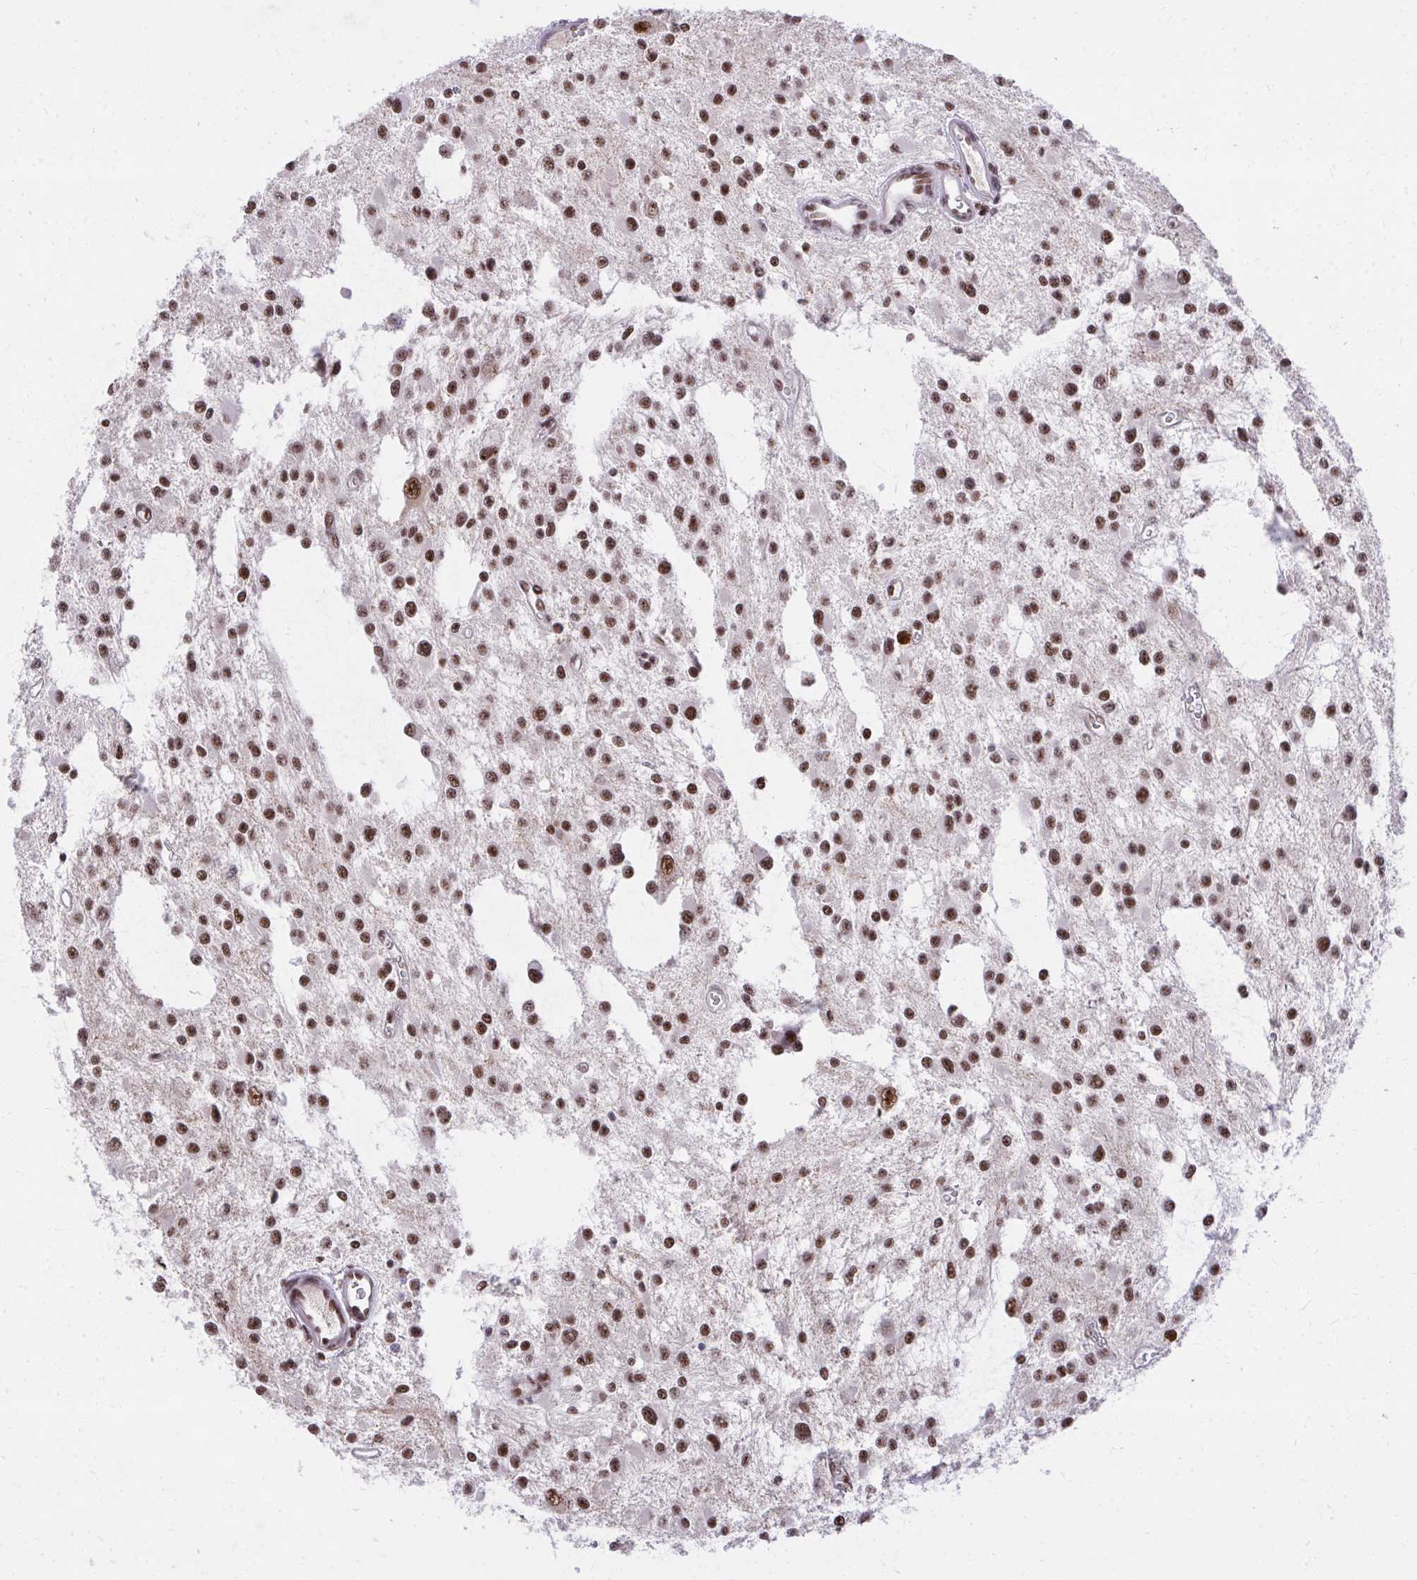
{"staining": {"intensity": "moderate", "quantity": ">75%", "location": "nuclear"}, "tissue": "glioma", "cell_type": "Tumor cells", "image_type": "cancer", "snomed": [{"axis": "morphology", "description": "Glioma, malignant, Low grade"}, {"axis": "topography", "description": "Brain"}], "caption": "Immunohistochemical staining of malignant low-grade glioma shows moderate nuclear protein positivity in about >75% of tumor cells.", "gene": "SYNE4", "patient": {"sex": "male", "age": 43}}